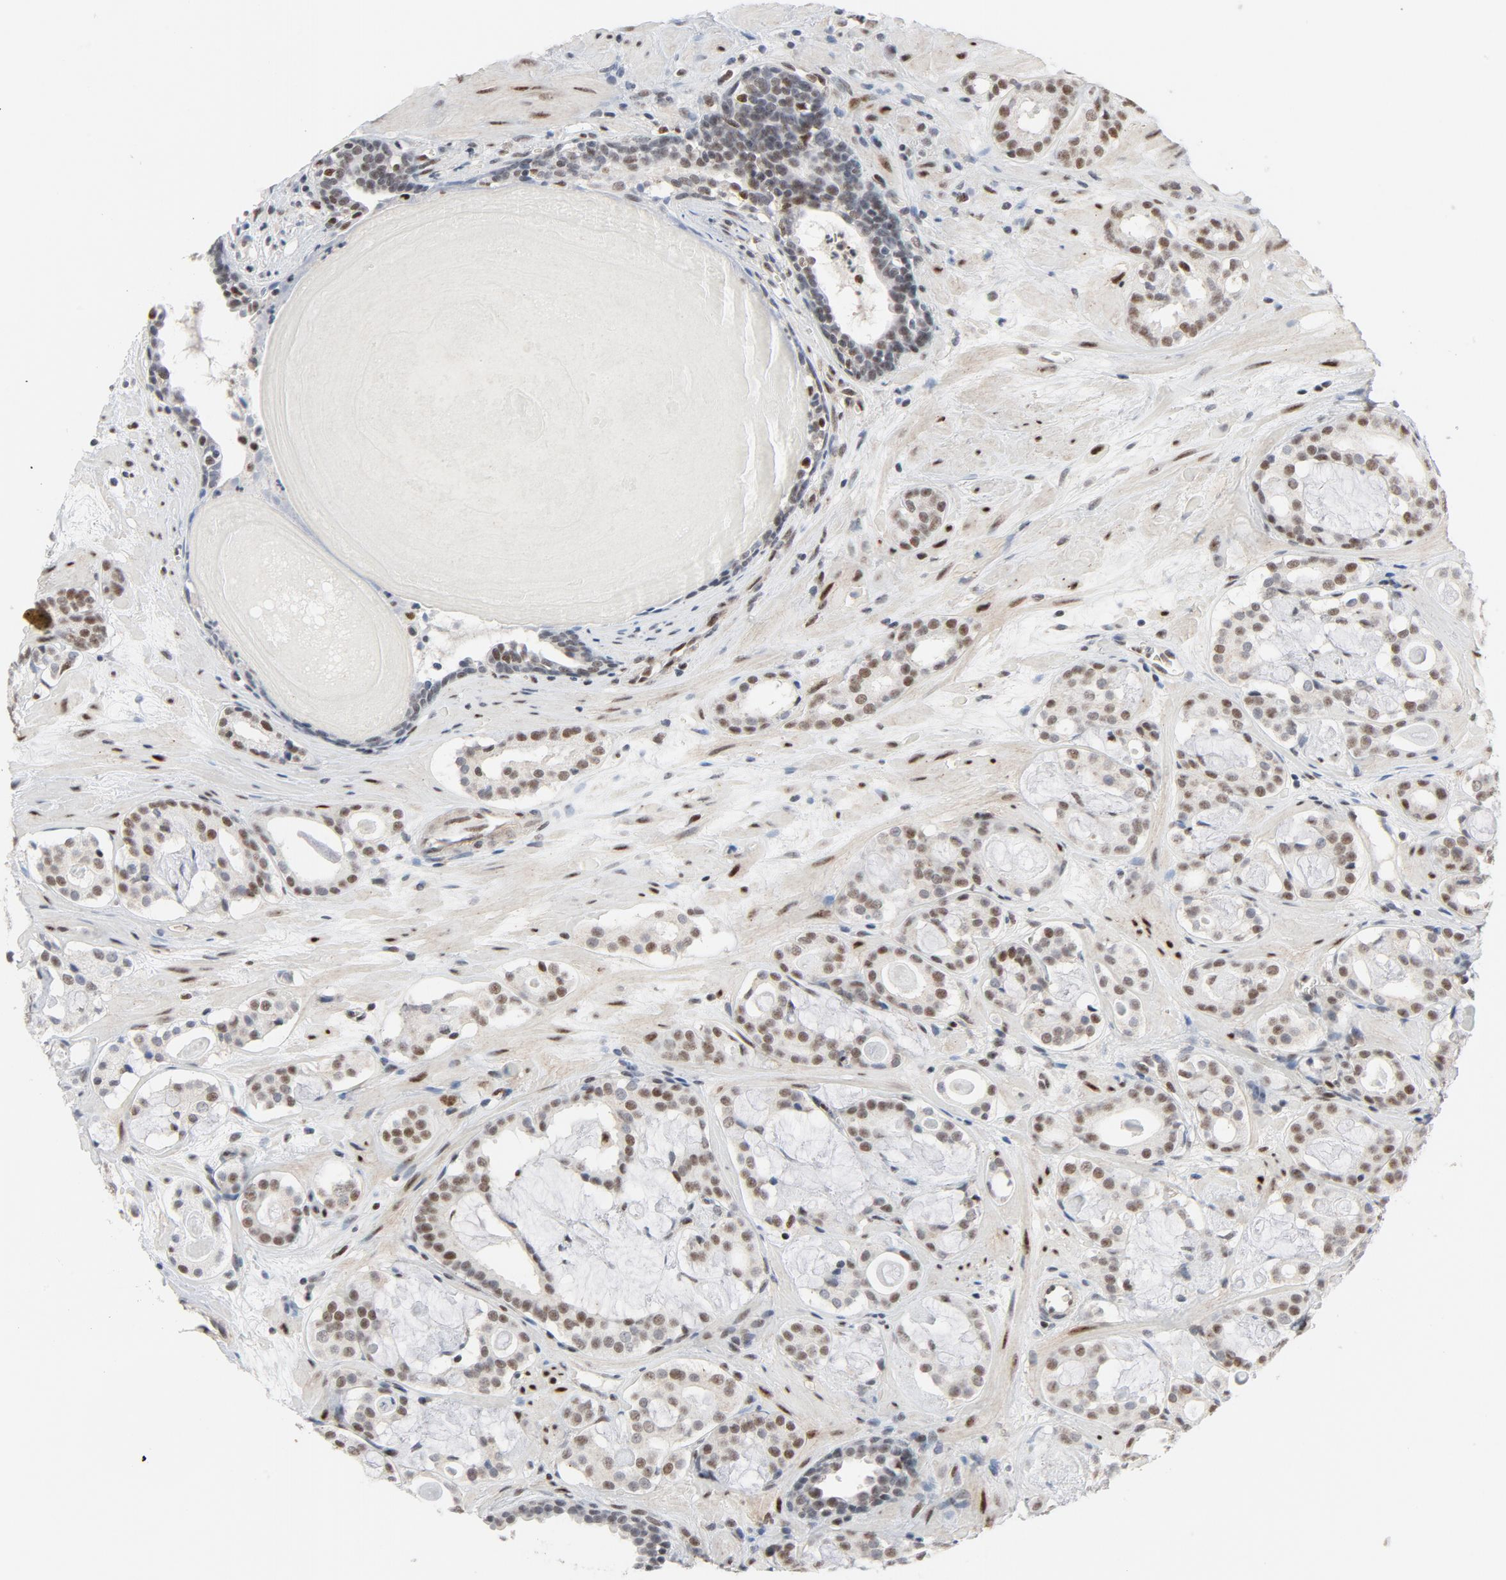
{"staining": {"intensity": "moderate", "quantity": ">75%", "location": "nuclear"}, "tissue": "prostate cancer", "cell_type": "Tumor cells", "image_type": "cancer", "snomed": [{"axis": "morphology", "description": "Adenocarcinoma, Low grade"}, {"axis": "topography", "description": "Prostate"}], "caption": "A medium amount of moderate nuclear staining is seen in approximately >75% of tumor cells in prostate cancer tissue.", "gene": "JMJD6", "patient": {"sex": "male", "age": 57}}